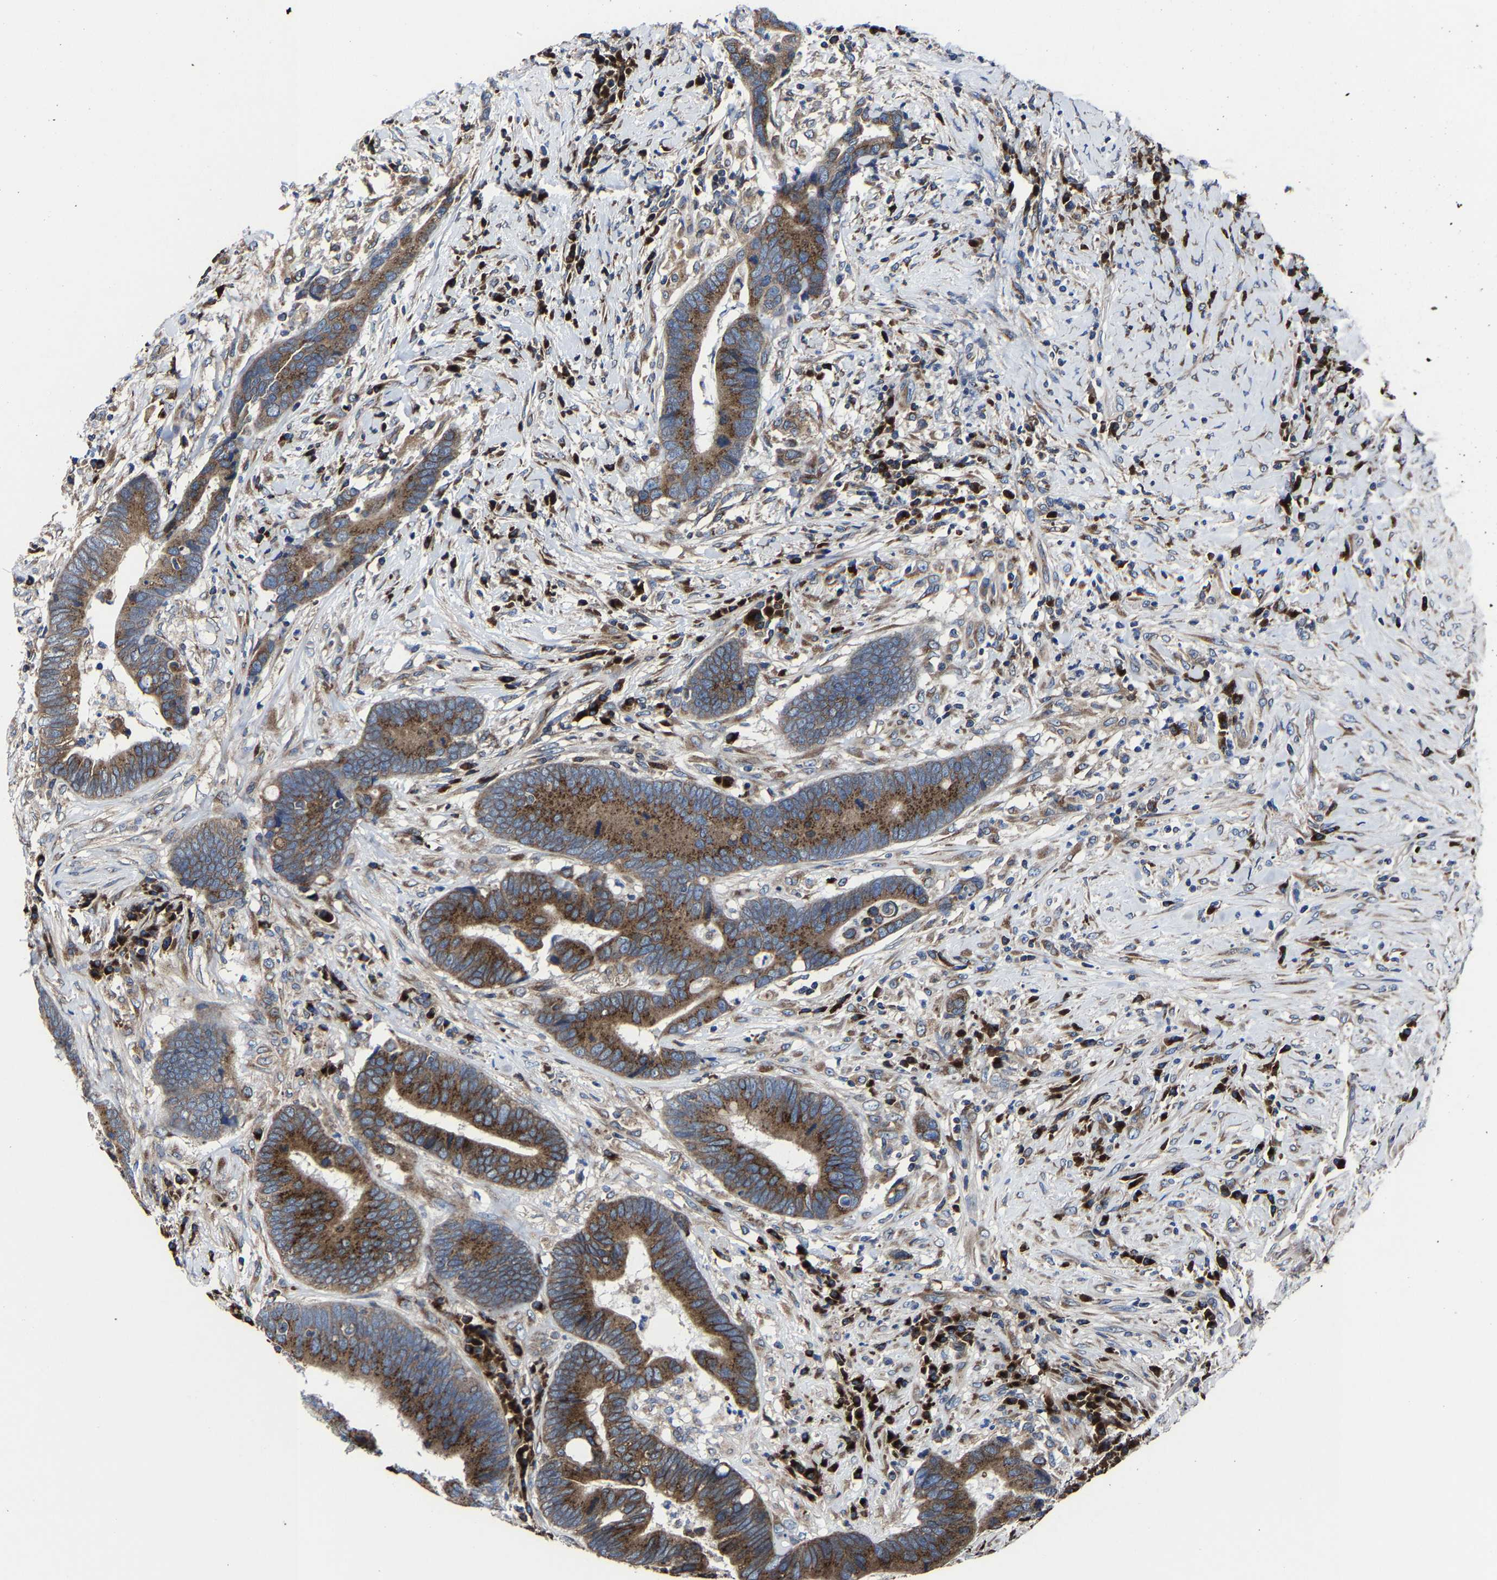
{"staining": {"intensity": "moderate", "quantity": ">75%", "location": "cytoplasmic/membranous"}, "tissue": "colorectal cancer", "cell_type": "Tumor cells", "image_type": "cancer", "snomed": [{"axis": "morphology", "description": "Adenocarcinoma, NOS"}, {"axis": "topography", "description": "Rectum"}], "caption": "IHC of human adenocarcinoma (colorectal) reveals medium levels of moderate cytoplasmic/membranous staining in approximately >75% of tumor cells. The staining was performed using DAB, with brown indicating positive protein expression. Nuclei are stained blue with hematoxylin.", "gene": "EBAG9", "patient": {"sex": "female", "age": 89}}